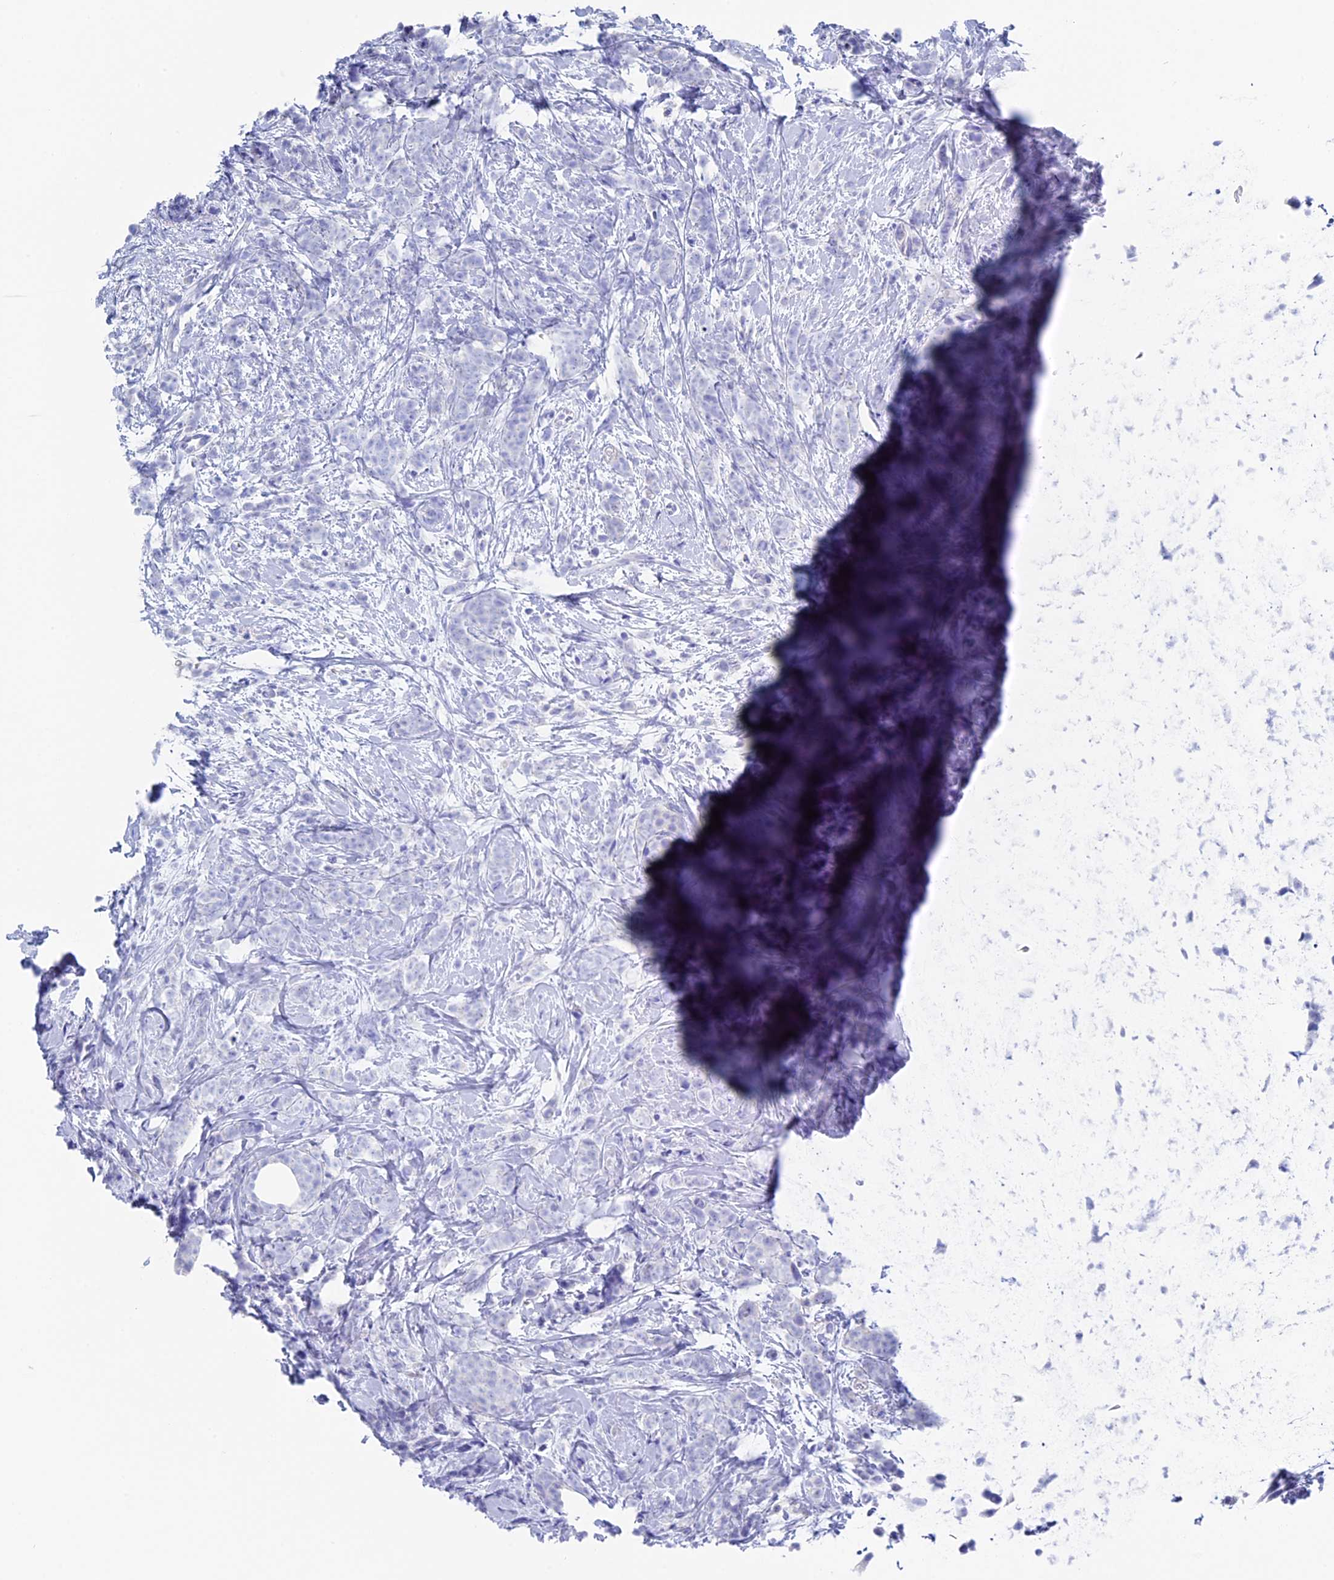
{"staining": {"intensity": "negative", "quantity": "none", "location": "none"}, "tissue": "breast cancer", "cell_type": "Tumor cells", "image_type": "cancer", "snomed": [{"axis": "morphology", "description": "Lobular carcinoma"}, {"axis": "topography", "description": "Breast"}], "caption": "Immunohistochemistry (IHC) image of human breast lobular carcinoma stained for a protein (brown), which displays no expression in tumor cells. The staining is performed using DAB brown chromogen with nuclei counter-stained in using hematoxylin.", "gene": "UNC119", "patient": {"sex": "female", "age": 58}}